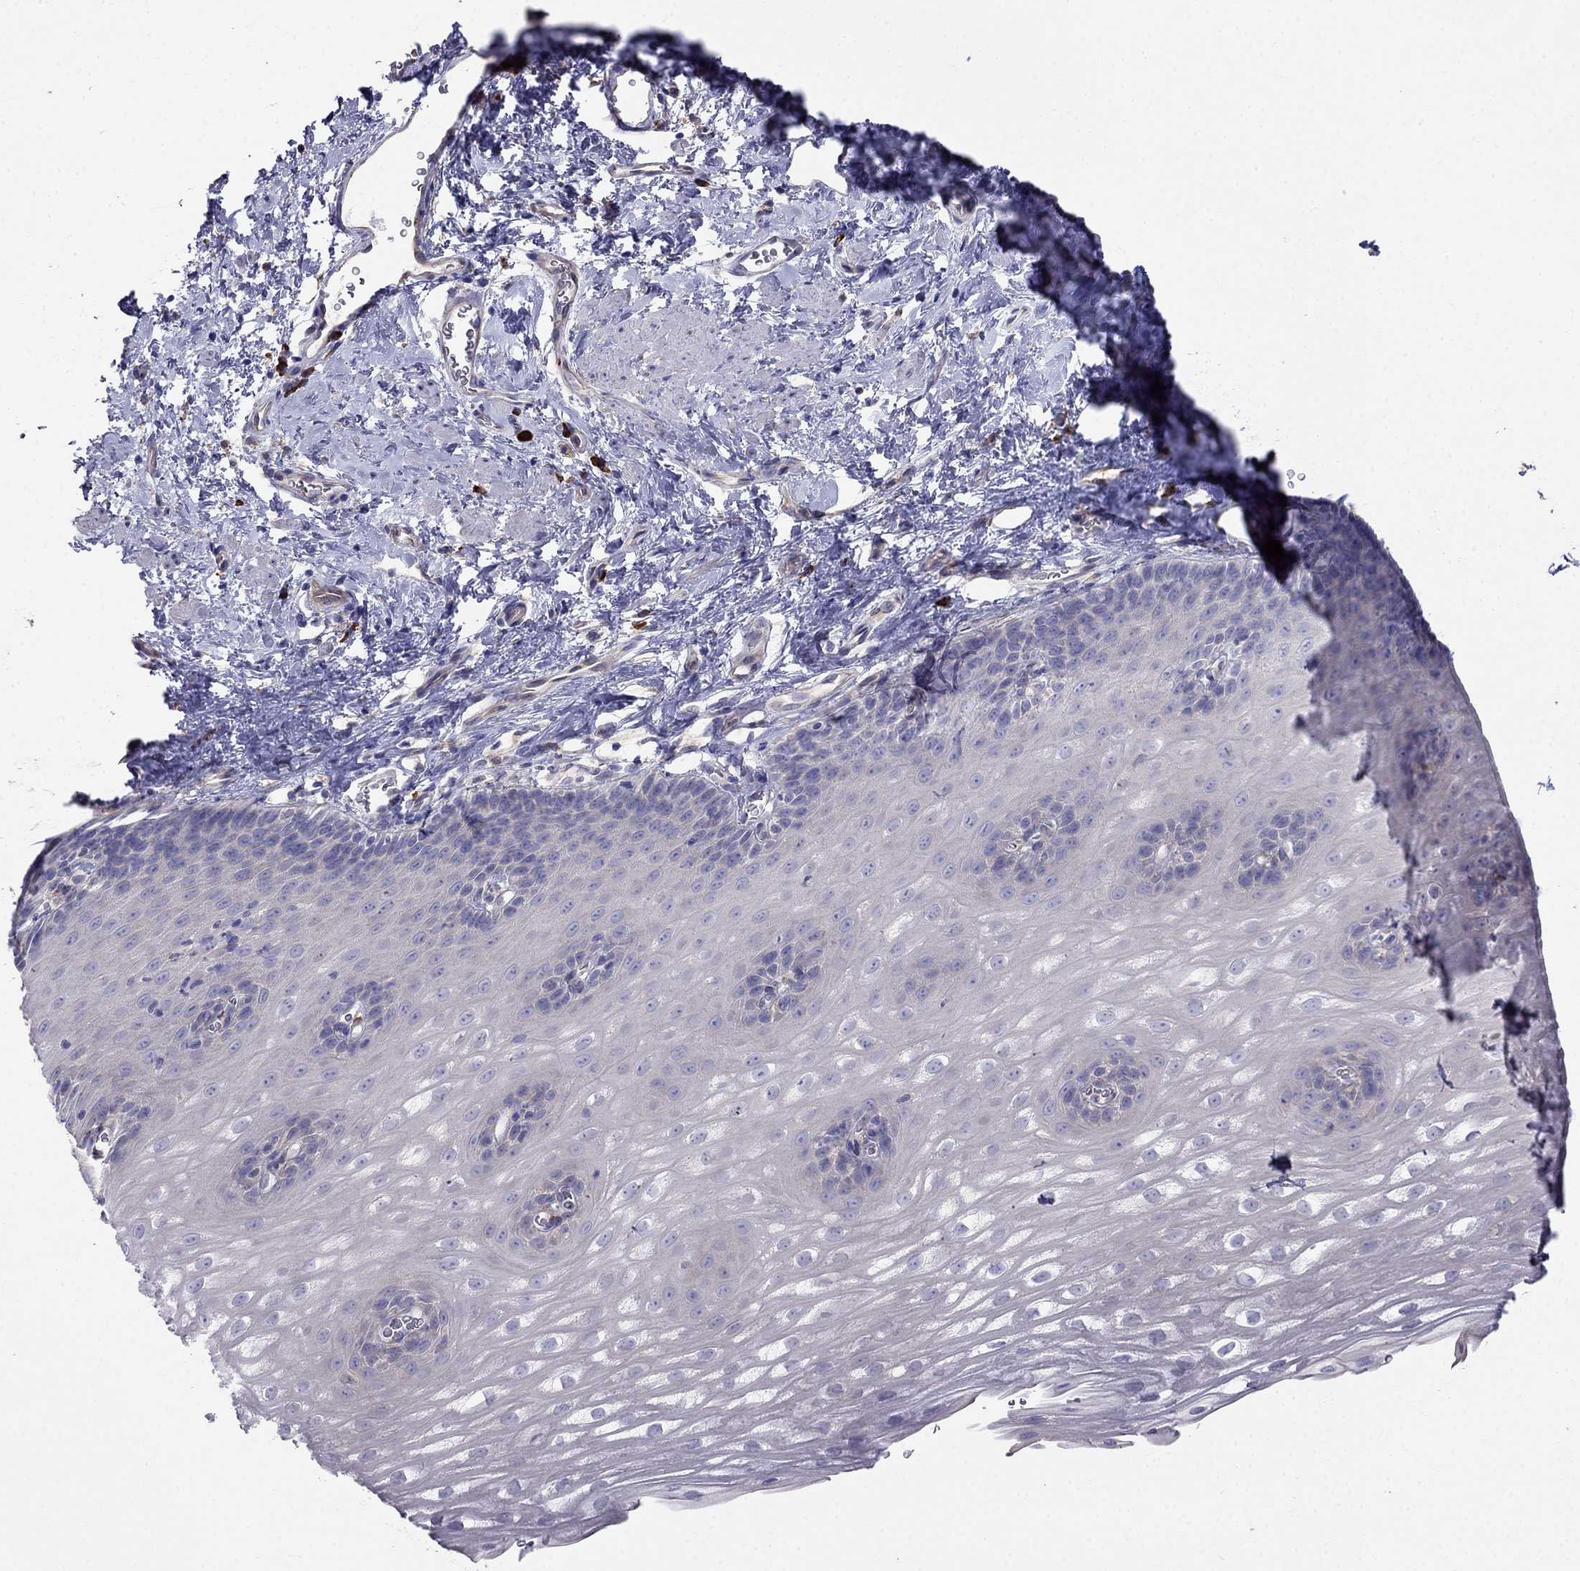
{"staining": {"intensity": "negative", "quantity": "none", "location": "none"}, "tissue": "esophagus", "cell_type": "Squamous epithelial cells", "image_type": "normal", "snomed": [{"axis": "morphology", "description": "Normal tissue, NOS"}, {"axis": "topography", "description": "Esophagus"}], "caption": "High power microscopy histopathology image of an immunohistochemistry (IHC) image of benign esophagus, revealing no significant positivity in squamous epithelial cells. (DAB (3,3'-diaminobenzidine) immunohistochemistry (IHC) visualized using brightfield microscopy, high magnification).", "gene": "LONRF2", "patient": {"sex": "male", "age": 64}}